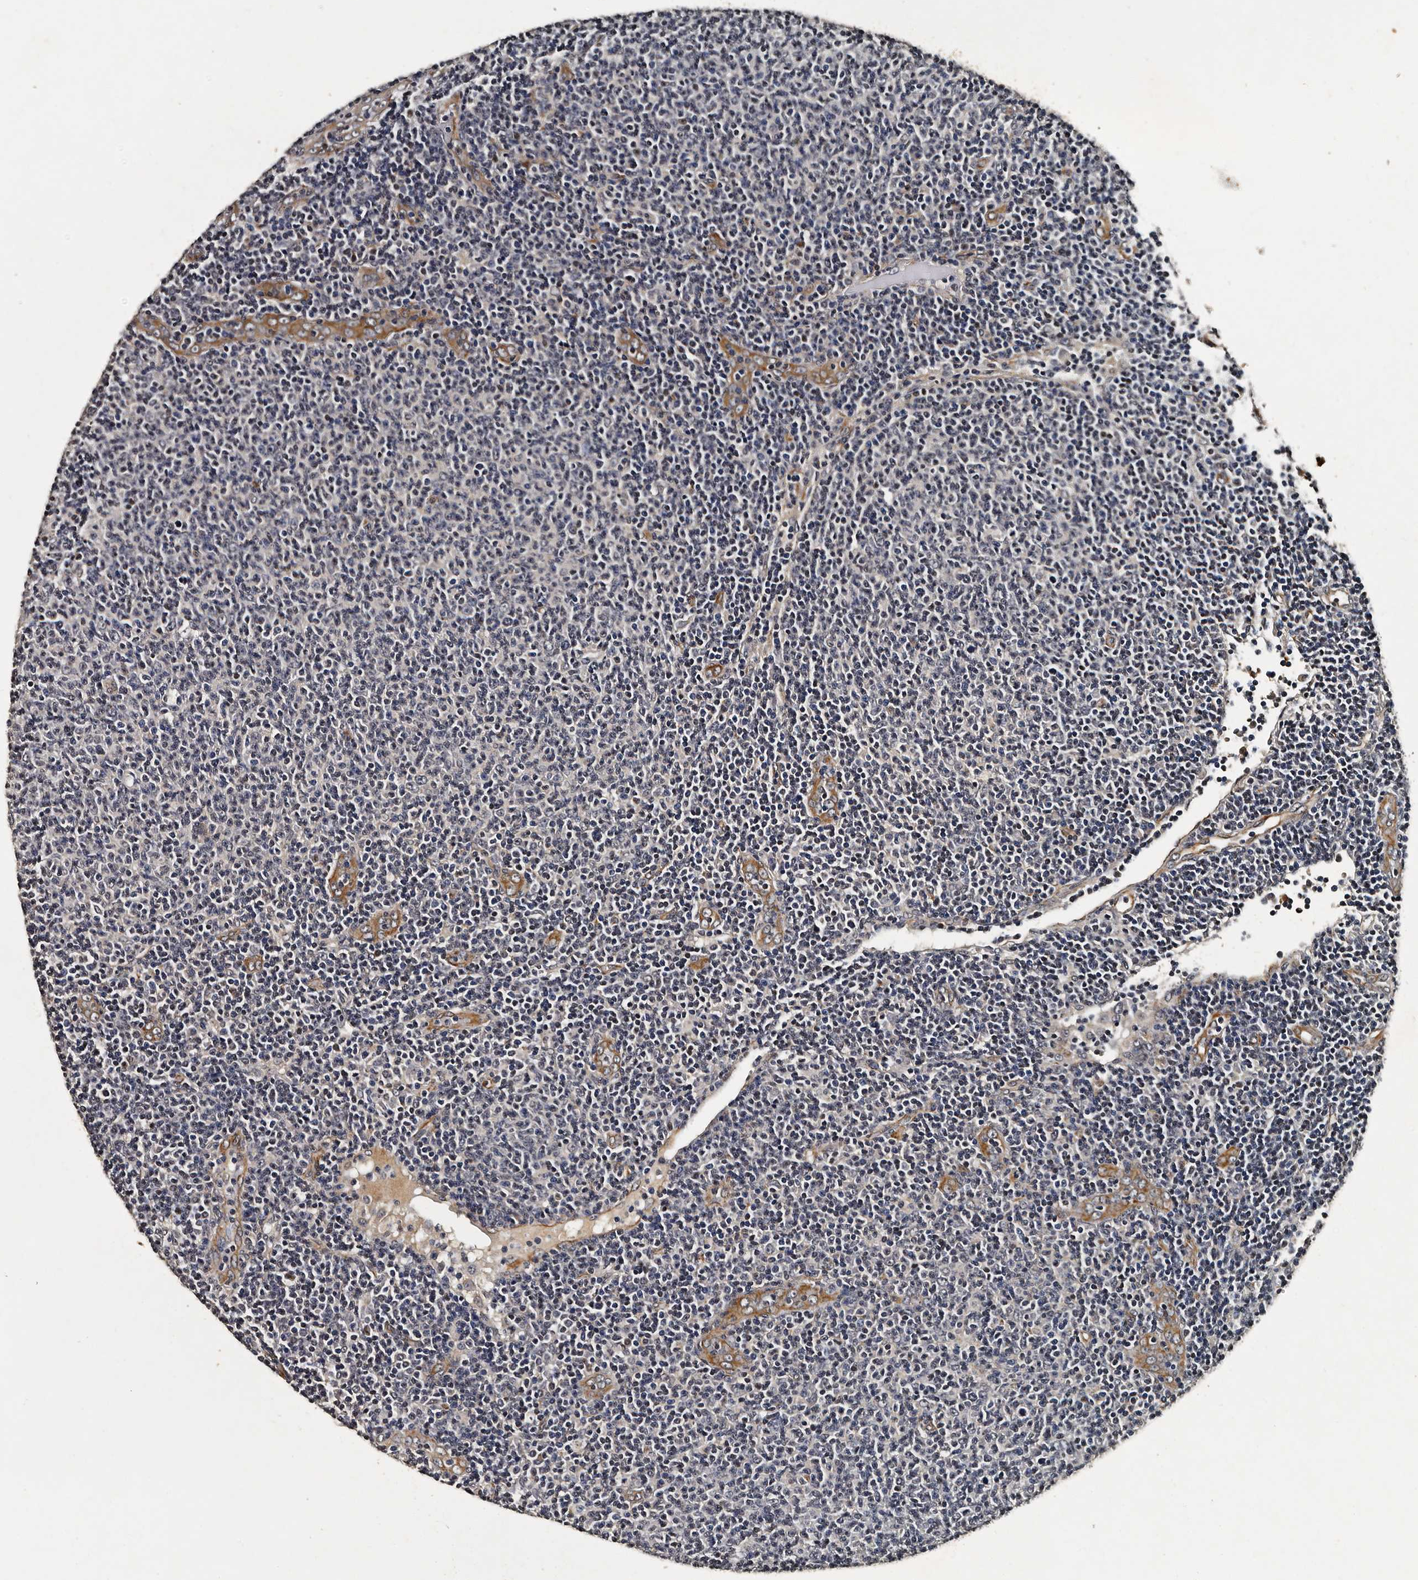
{"staining": {"intensity": "negative", "quantity": "none", "location": "none"}, "tissue": "lymphoma", "cell_type": "Tumor cells", "image_type": "cancer", "snomed": [{"axis": "morphology", "description": "Malignant lymphoma, non-Hodgkin's type, Low grade"}, {"axis": "topography", "description": "Lymph node"}], "caption": "Immunohistochemistry of lymphoma exhibits no expression in tumor cells.", "gene": "CPNE3", "patient": {"sex": "male", "age": 66}}